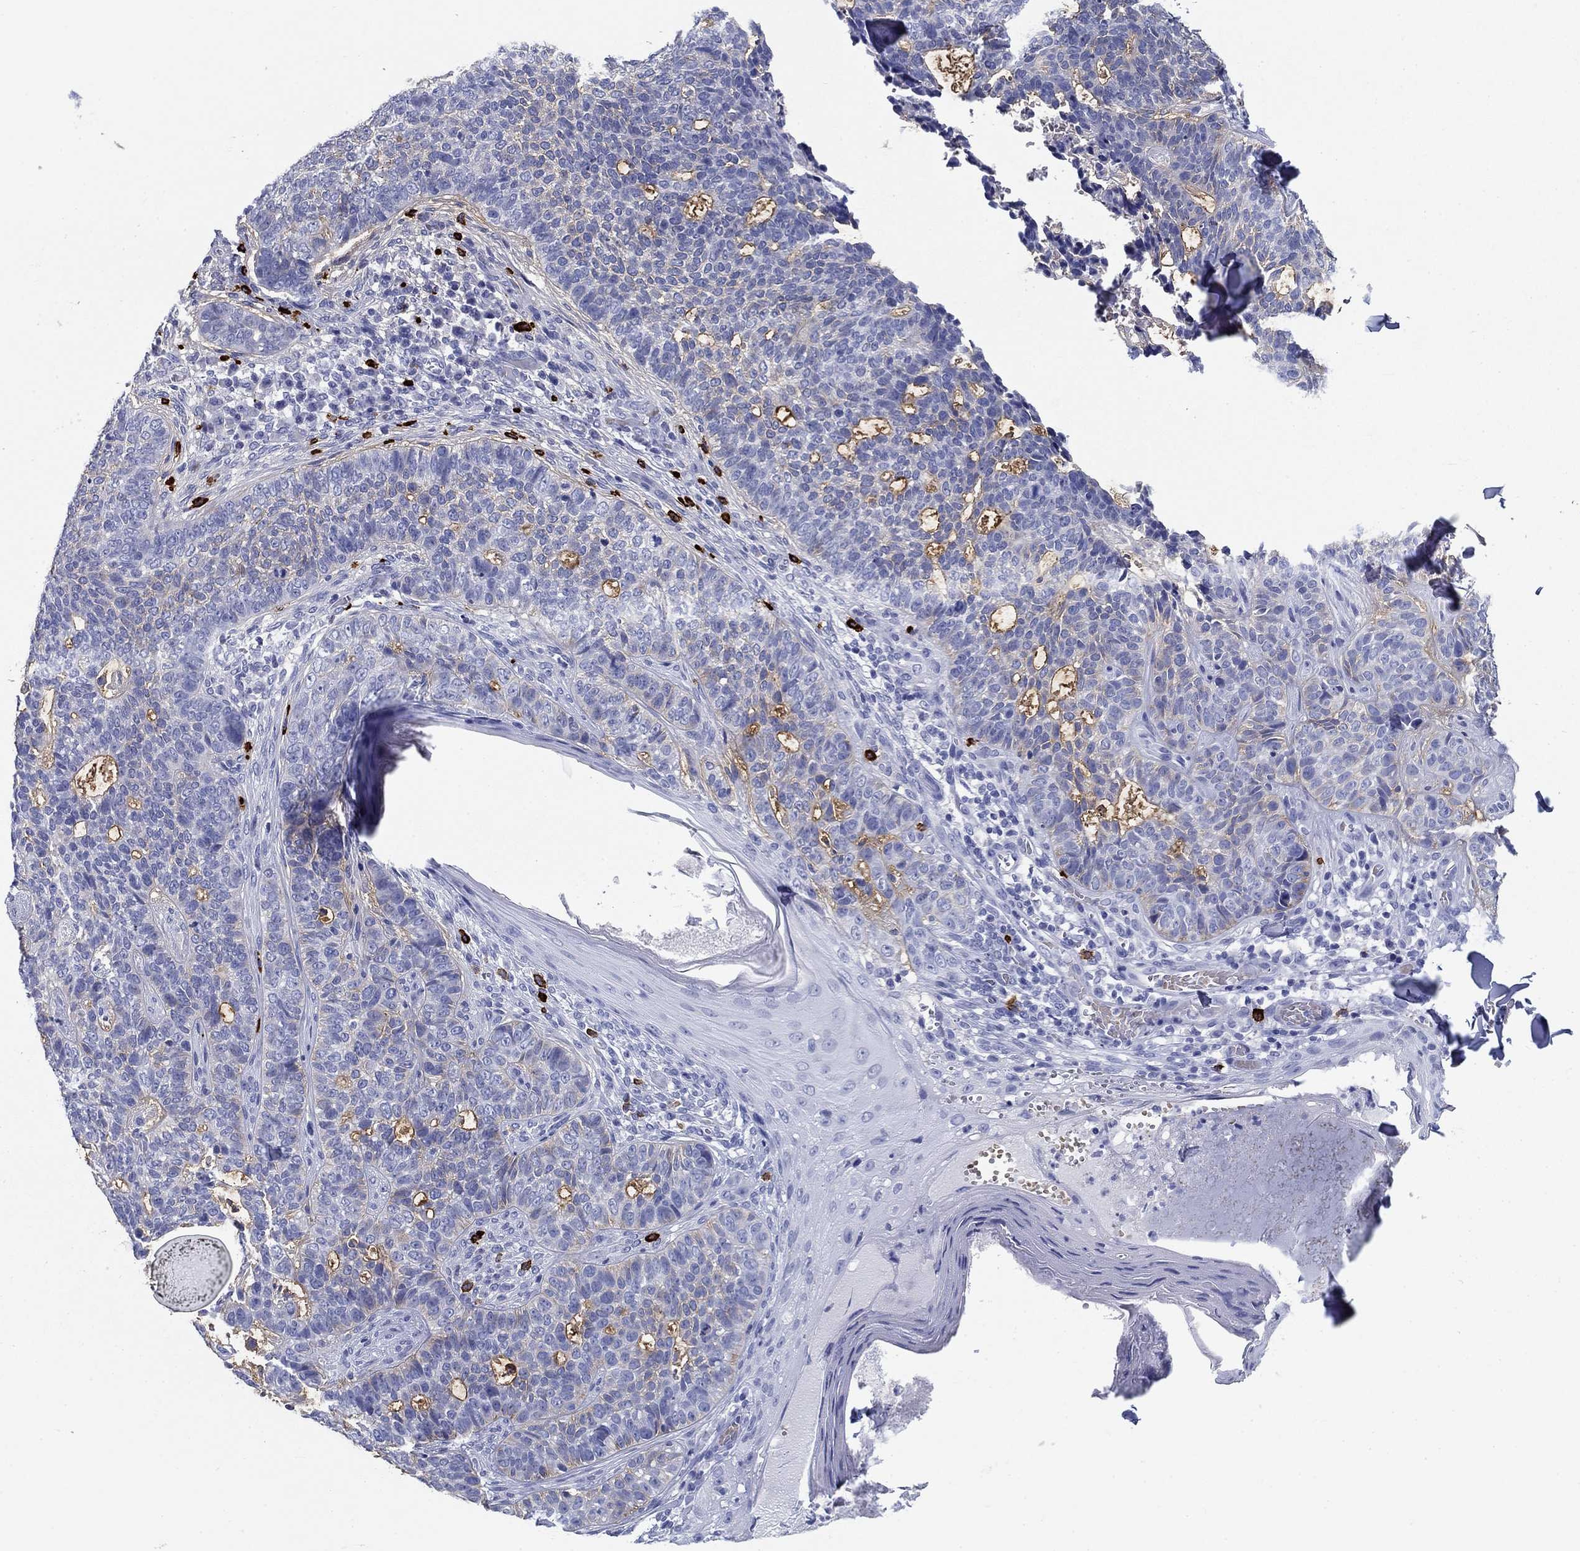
{"staining": {"intensity": "weak", "quantity": "<25%", "location": "cytoplasmic/membranous"}, "tissue": "skin cancer", "cell_type": "Tumor cells", "image_type": "cancer", "snomed": [{"axis": "morphology", "description": "Basal cell carcinoma"}, {"axis": "topography", "description": "Skin"}], "caption": "Human skin cancer stained for a protein using immunohistochemistry (IHC) displays no positivity in tumor cells.", "gene": "CD40LG", "patient": {"sex": "female", "age": 69}}